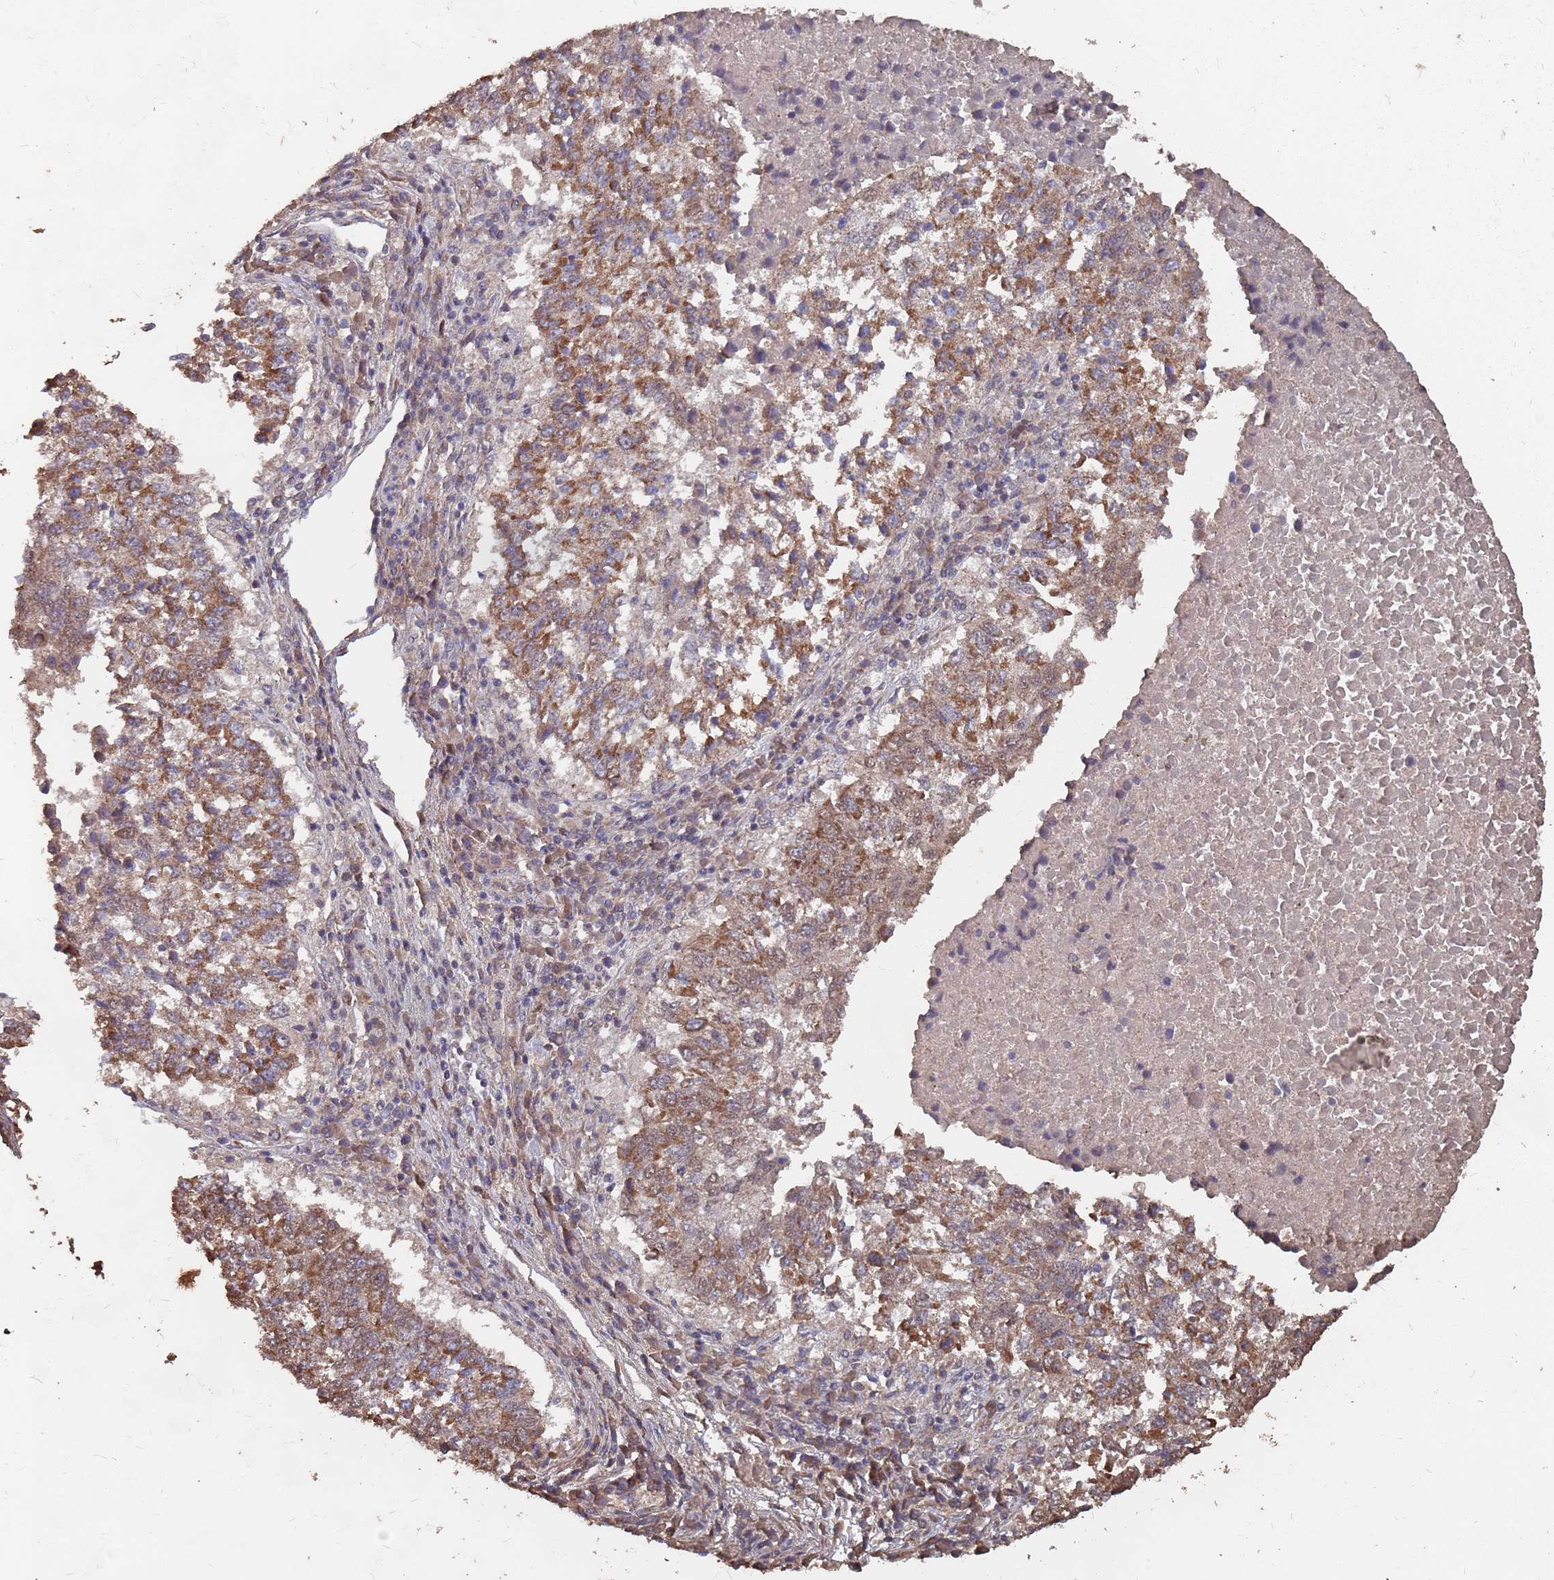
{"staining": {"intensity": "moderate", "quantity": ">75%", "location": "cytoplasmic/membranous"}, "tissue": "lung cancer", "cell_type": "Tumor cells", "image_type": "cancer", "snomed": [{"axis": "morphology", "description": "Squamous cell carcinoma, NOS"}, {"axis": "topography", "description": "Lung"}], "caption": "DAB immunohistochemical staining of lung cancer (squamous cell carcinoma) displays moderate cytoplasmic/membranous protein expression in approximately >75% of tumor cells.", "gene": "PRORP", "patient": {"sex": "male", "age": 73}}